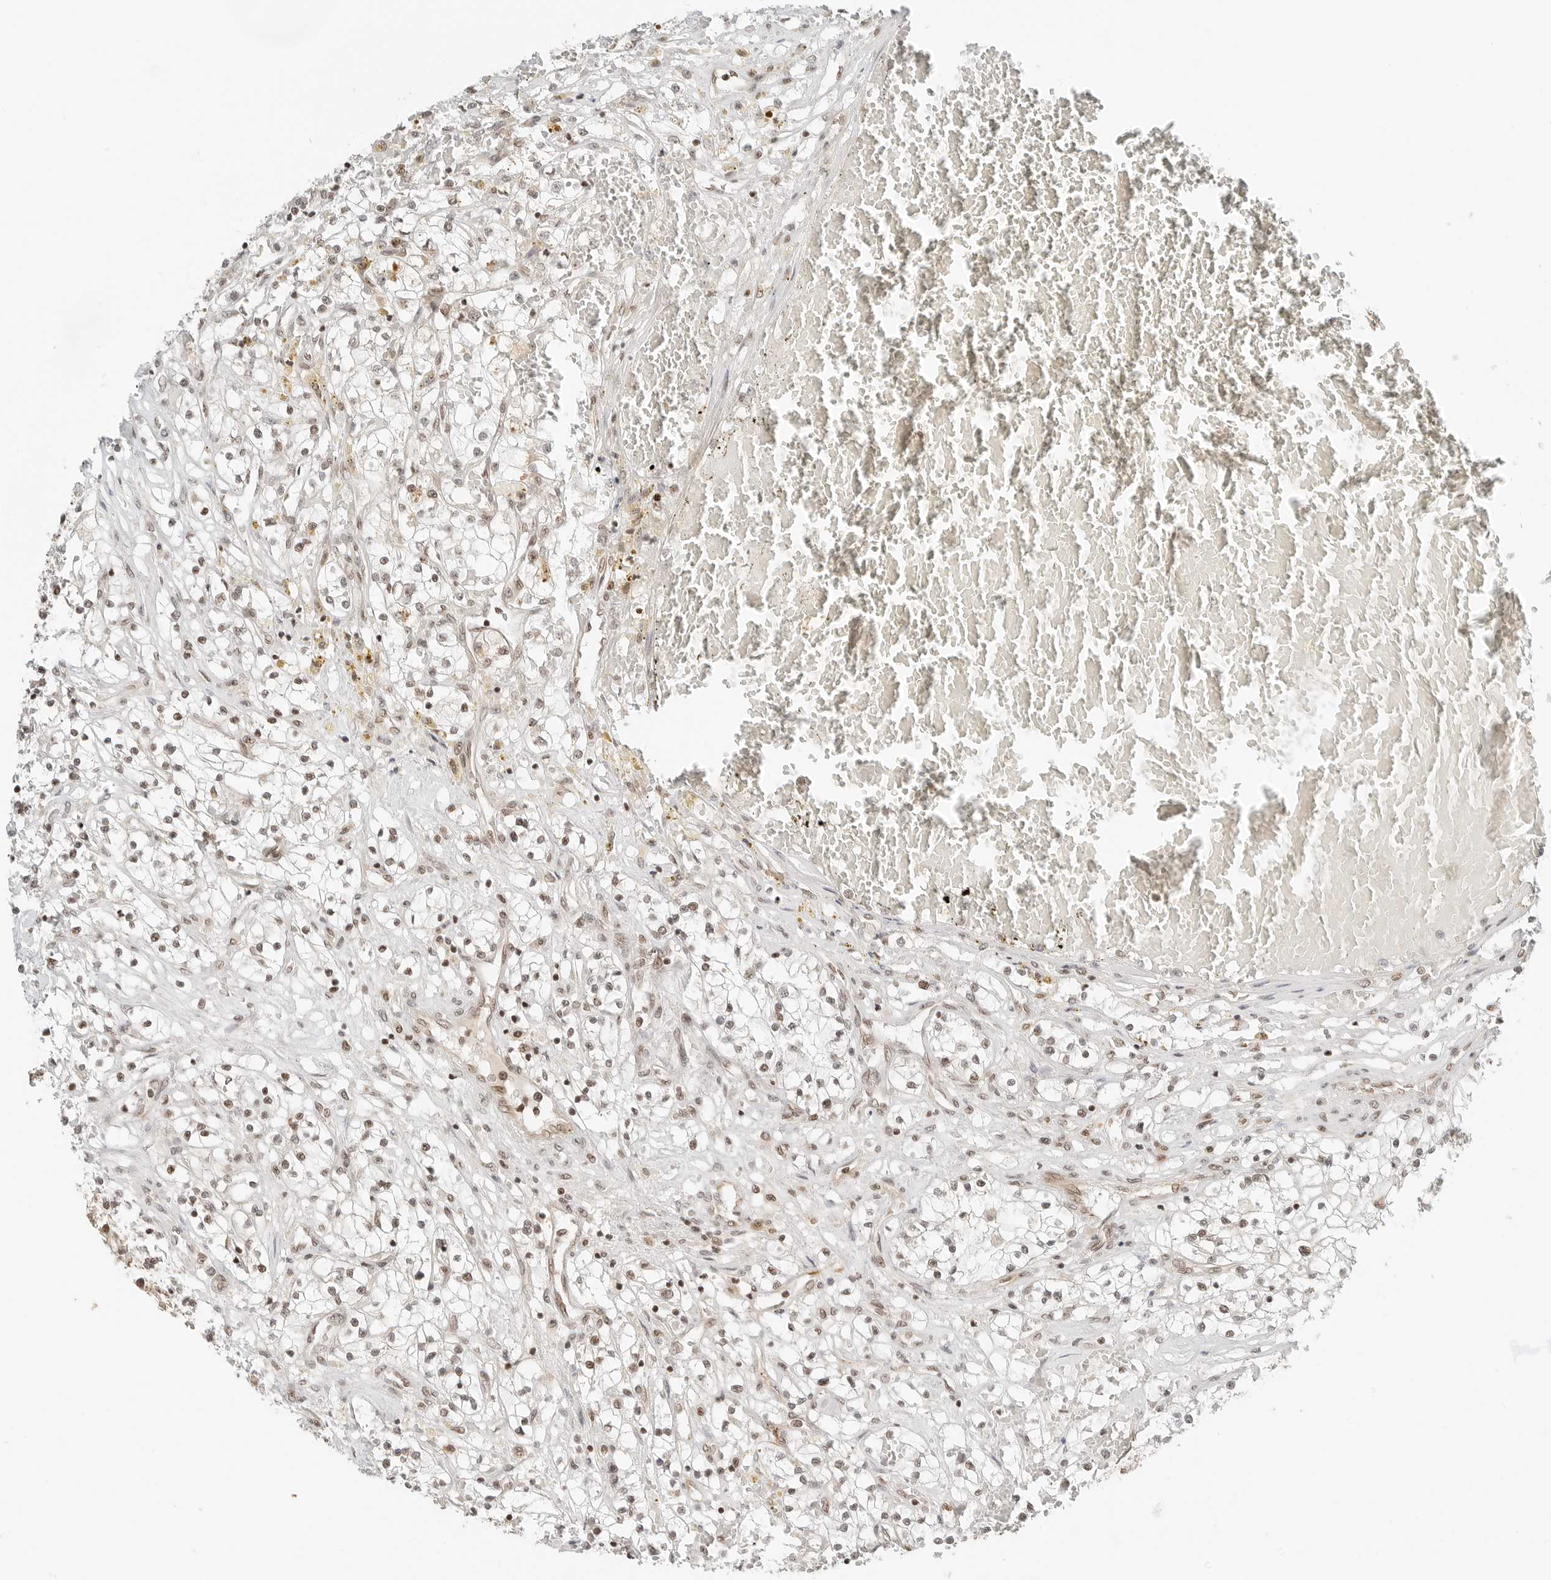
{"staining": {"intensity": "moderate", "quantity": ">75%", "location": "nuclear"}, "tissue": "renal cancer", "cell_type": "Tumor cells", "image_type": "cancer", "snomed": [{"axis": "morphology", "description": "Normal tissue, NOS"}, {"axis": "morphology", "description": "Adenocarcinoma, NOS"}, {"axis": "topography", "description": "Kidney"}], "caption": "The histopathology image demonstrates staining of adenocarcinoma (renal), revealing moderate nuclear protein staining (brown color) within tumor cells.", "gene": "CRTC2", "patient": {"sex": "male", "age": 68}}